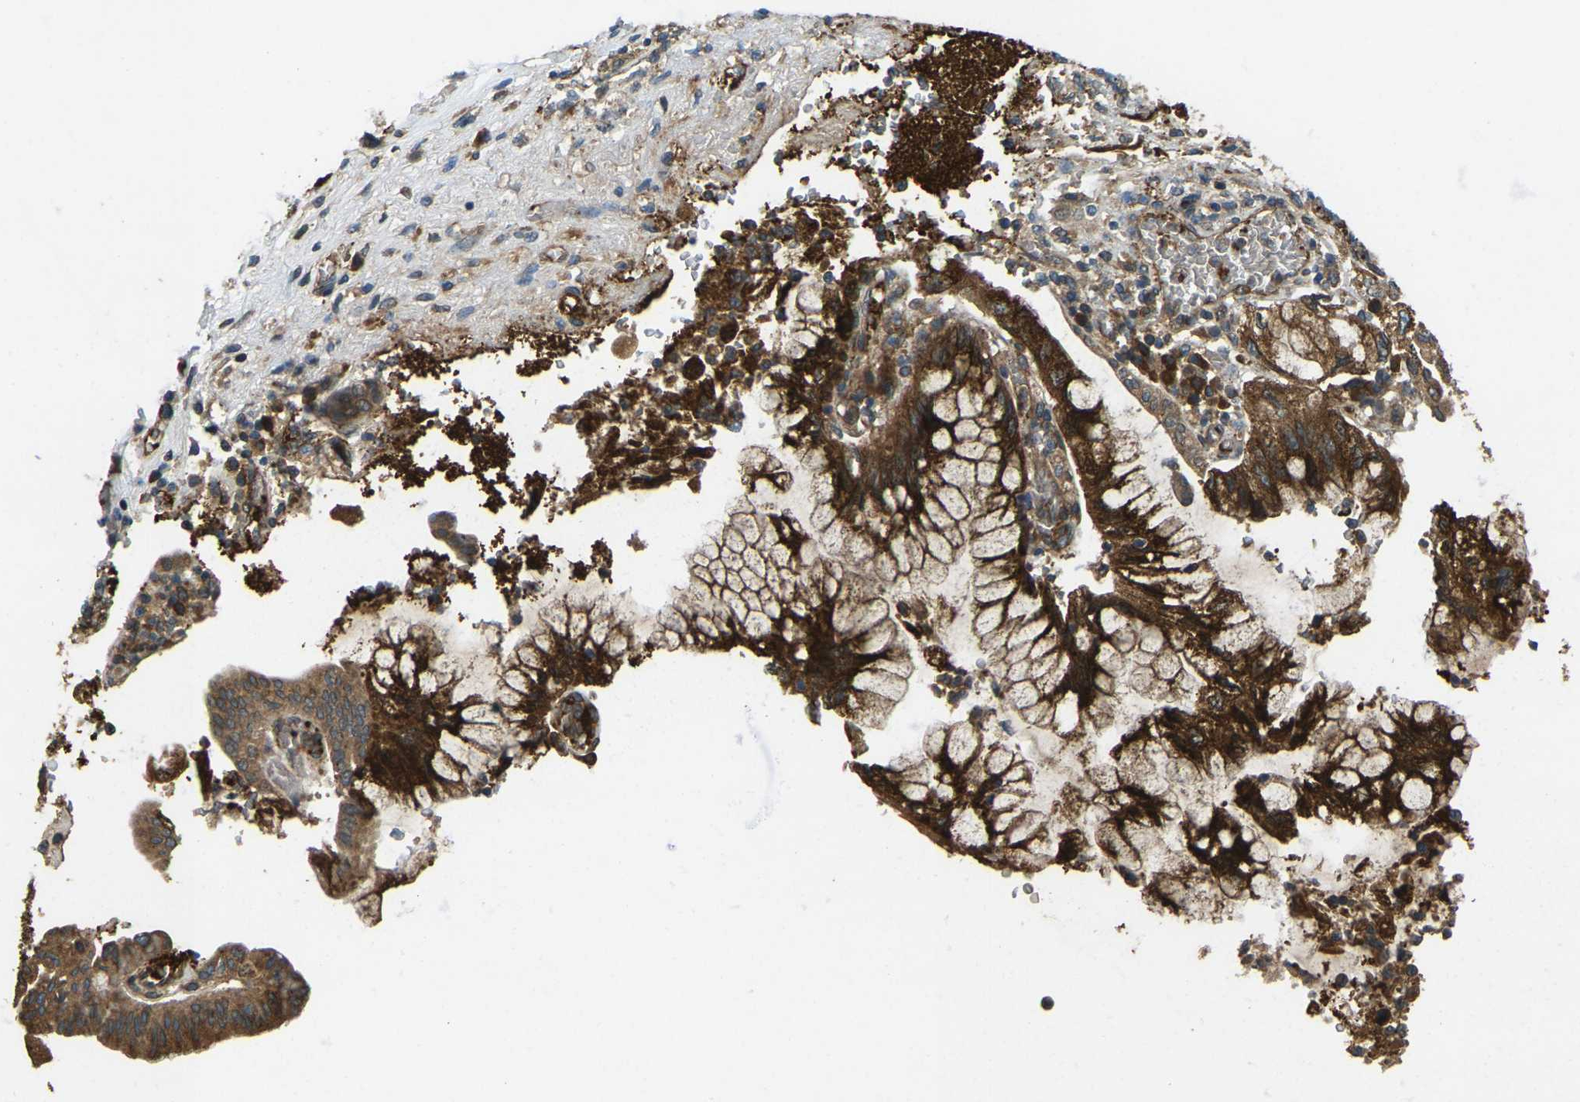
{"staining": {"intensity": "strong", "quantity": ">75%", "location": "cytoplasmic/membranous"}, "tissue": "pancreatic cancer", "cell_type": "Tumor cells", "image_type": "cancer", "snomed": [{"axis": "morphology", "description": "Adenocarcinoma, NOS"}, {"axis": "topography", "description": "Pancreas"}], "caption": "A micrograph showing strong cytoplasmic/membranous staining in approximately >75% of tumor cells in adenocarcinoma (pancreatic), as visualized by brown immunohistochemical staining.", "gene": "ERGIC1", "patient": {"sex": "female", "age": 73}}